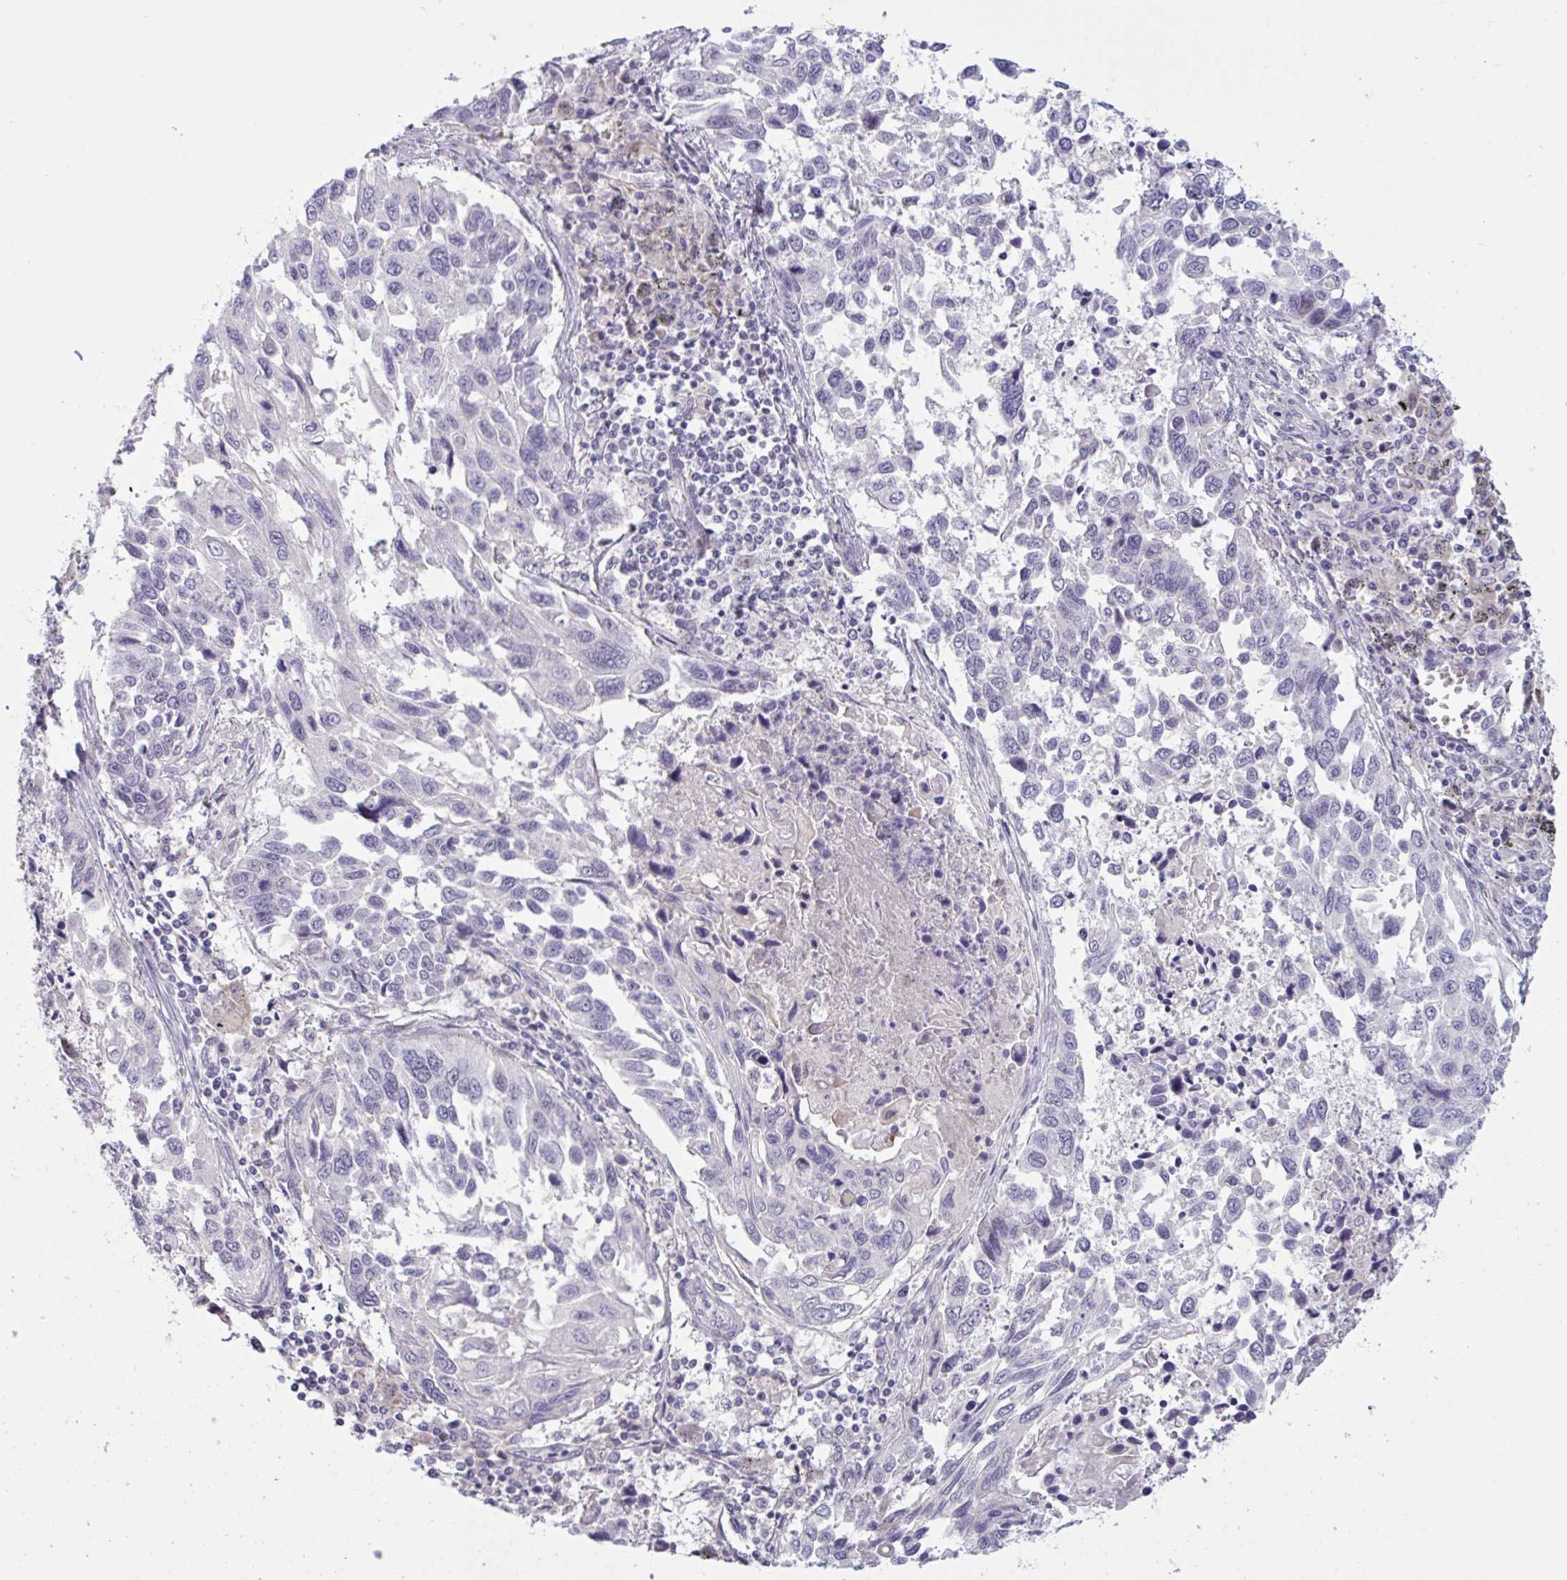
{"staining": {"intensity": "negative", "quantity": "none", "location": "none"}, "tissue": "lung cancer", "cell_type": "Tumor cells", "image_type": "cancer", "snomed": [{"axis": "morphology", "description": "Squamous cell carcinoma, NOS"}, {"axis": "topography", "description": "Lung"}], "caption": "High power microscopy photomicrograph of an immunohistochemistry (IHC) photomicrograph of lung squamous cell carcinoma, revealing no significant positivity in tumor cells. (DAB IHC, high magnification).", "gene": "RFPL4B", "patient": {"sex": "male", "age": 62}}